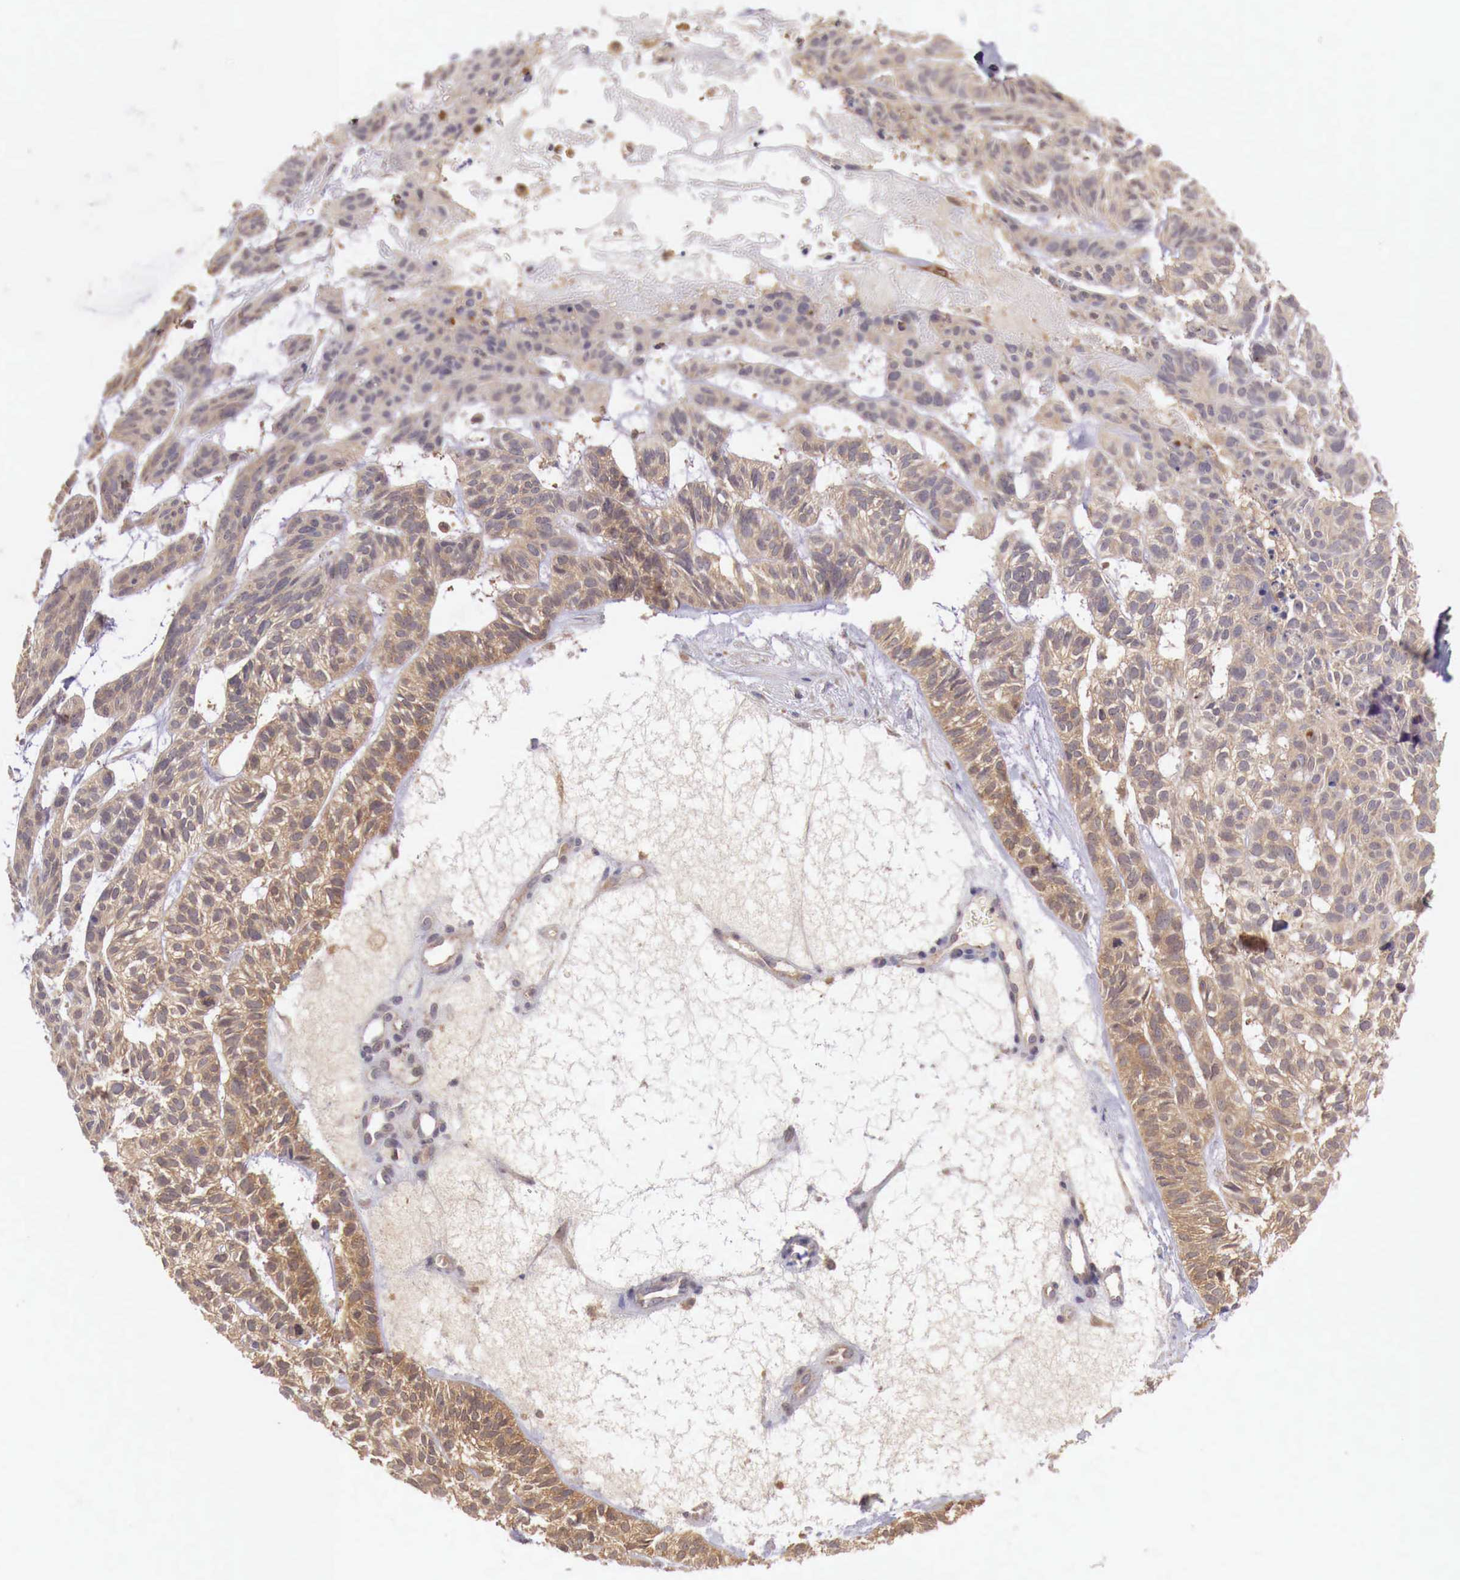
{"staining": {"intensity": "weak", "quantity": ">75%", "location": "cytoplasmic/membranous"}, "tissue": "skin cancer", "cell_type": "Tumor cells", "image_type": "cancer", "snomed": [{"axis": "morphology", "description": "Basal cell carcinoma"}, {"axis": "topography", "description": "Skin"}], "caption": "Immunohistochemical staining of human skin cancer reveals weak cytoplasmic/membranous protein expression in approximately >75% of tumor cells.", "gene": "GAB2", "patient": {"sex": "male", "age": 75}}